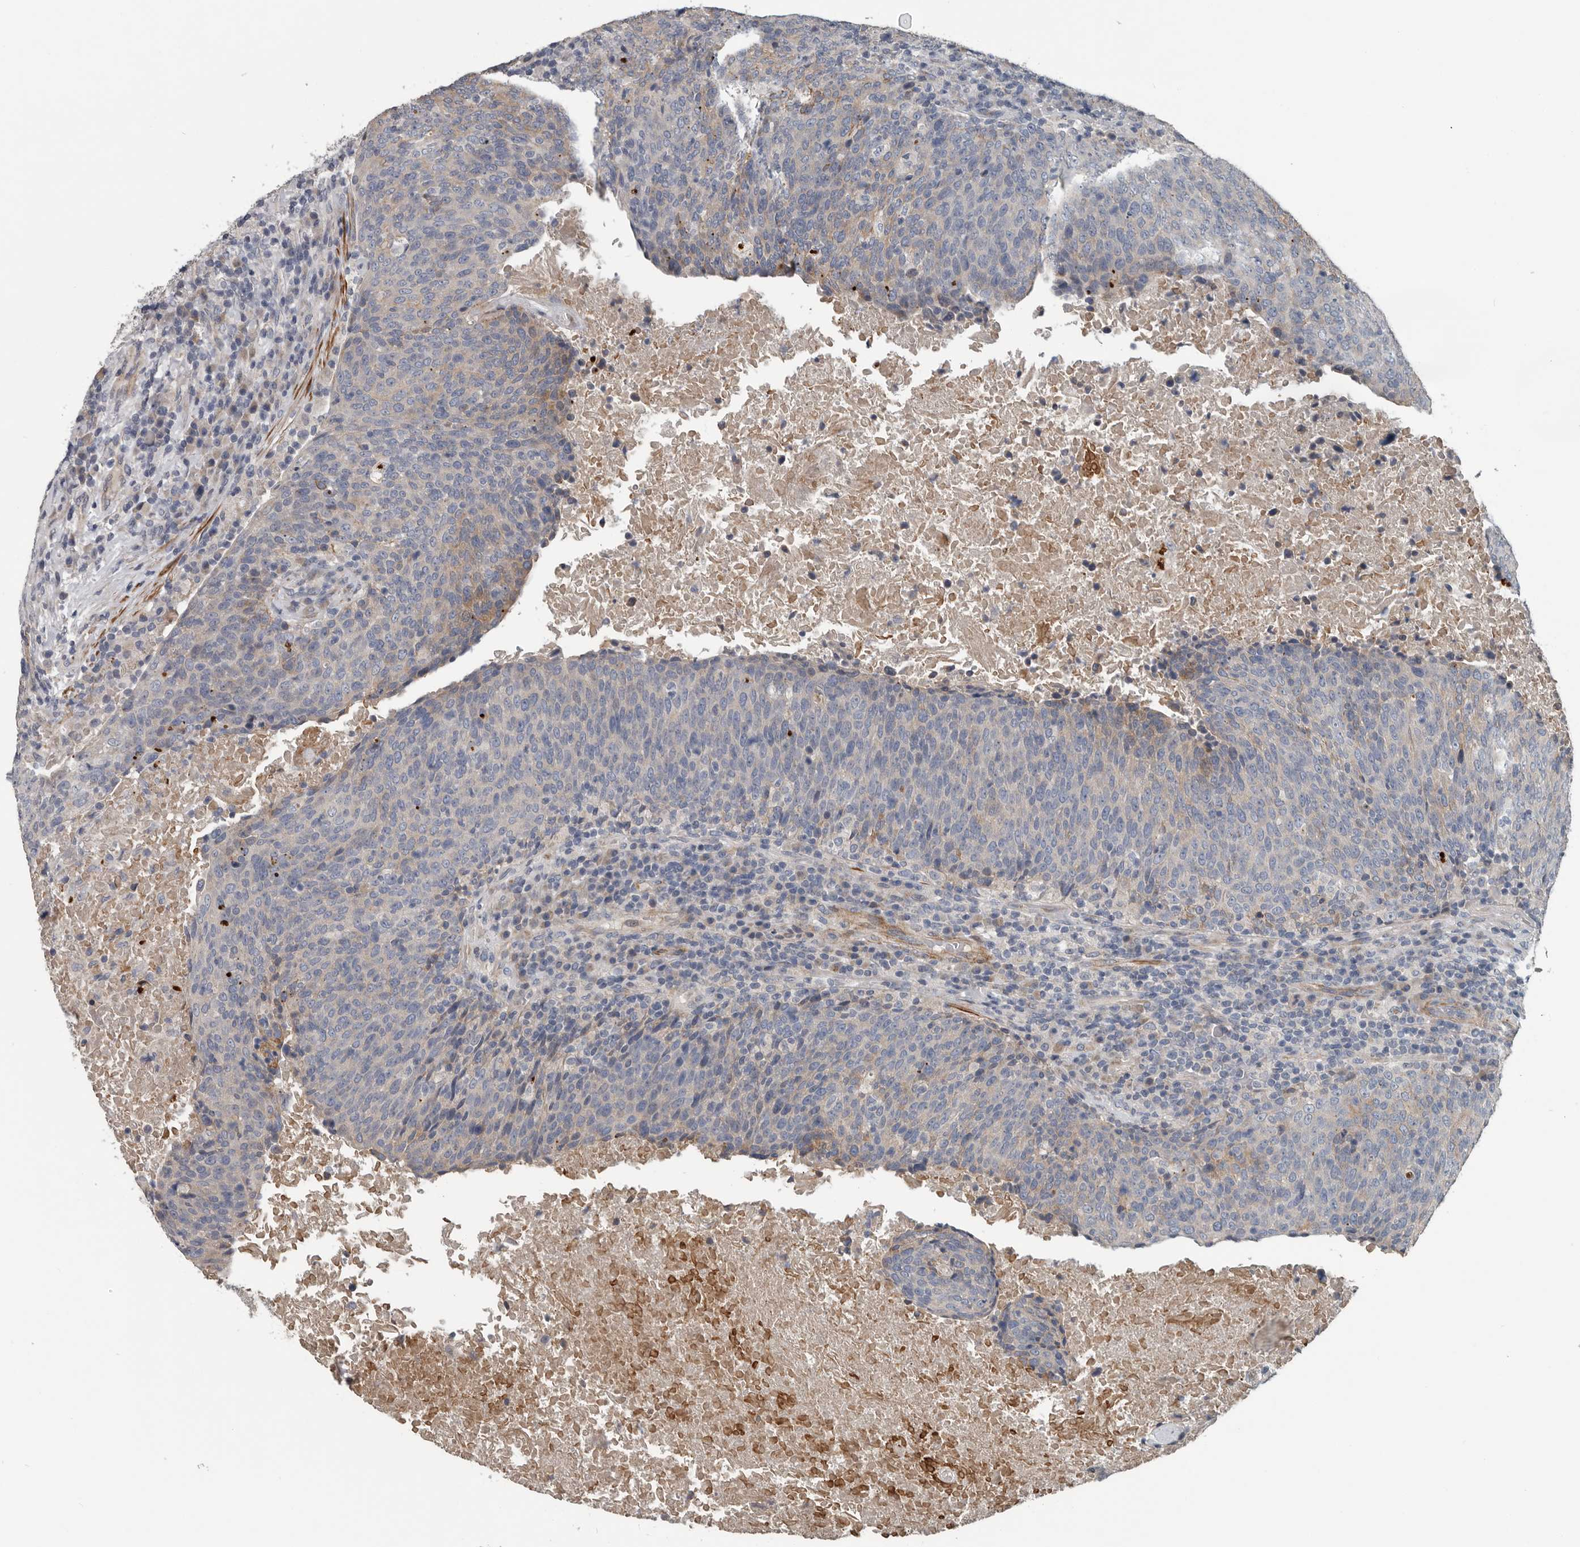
{"staining": {"intensity": "negative", "quantity": "none", "location": "none"}, "tissue": "head and neck cancer", "cell_type": "Tumor cells", "image_type": "cancer", "snomed": [{"axis": "morphology", "description": "Squamous cell carcinoma, NOS"}, {"axis": "morphology", "description": "Squamous cell carcinoma, metastatic, NOS"}, {"axis": "topography", "description": "Lymph node"}, {"axis": "topography", "description": "Head-Neck"}], "caption": "Tumor cells show no significant positivity in squamous cell carcinoma (head and neck). (DAB immunohistochemistry (IHC) with hematoxylin counter stain).", "gene": "DPY19L4", "patient": {"sex": "male", "age": 62}}